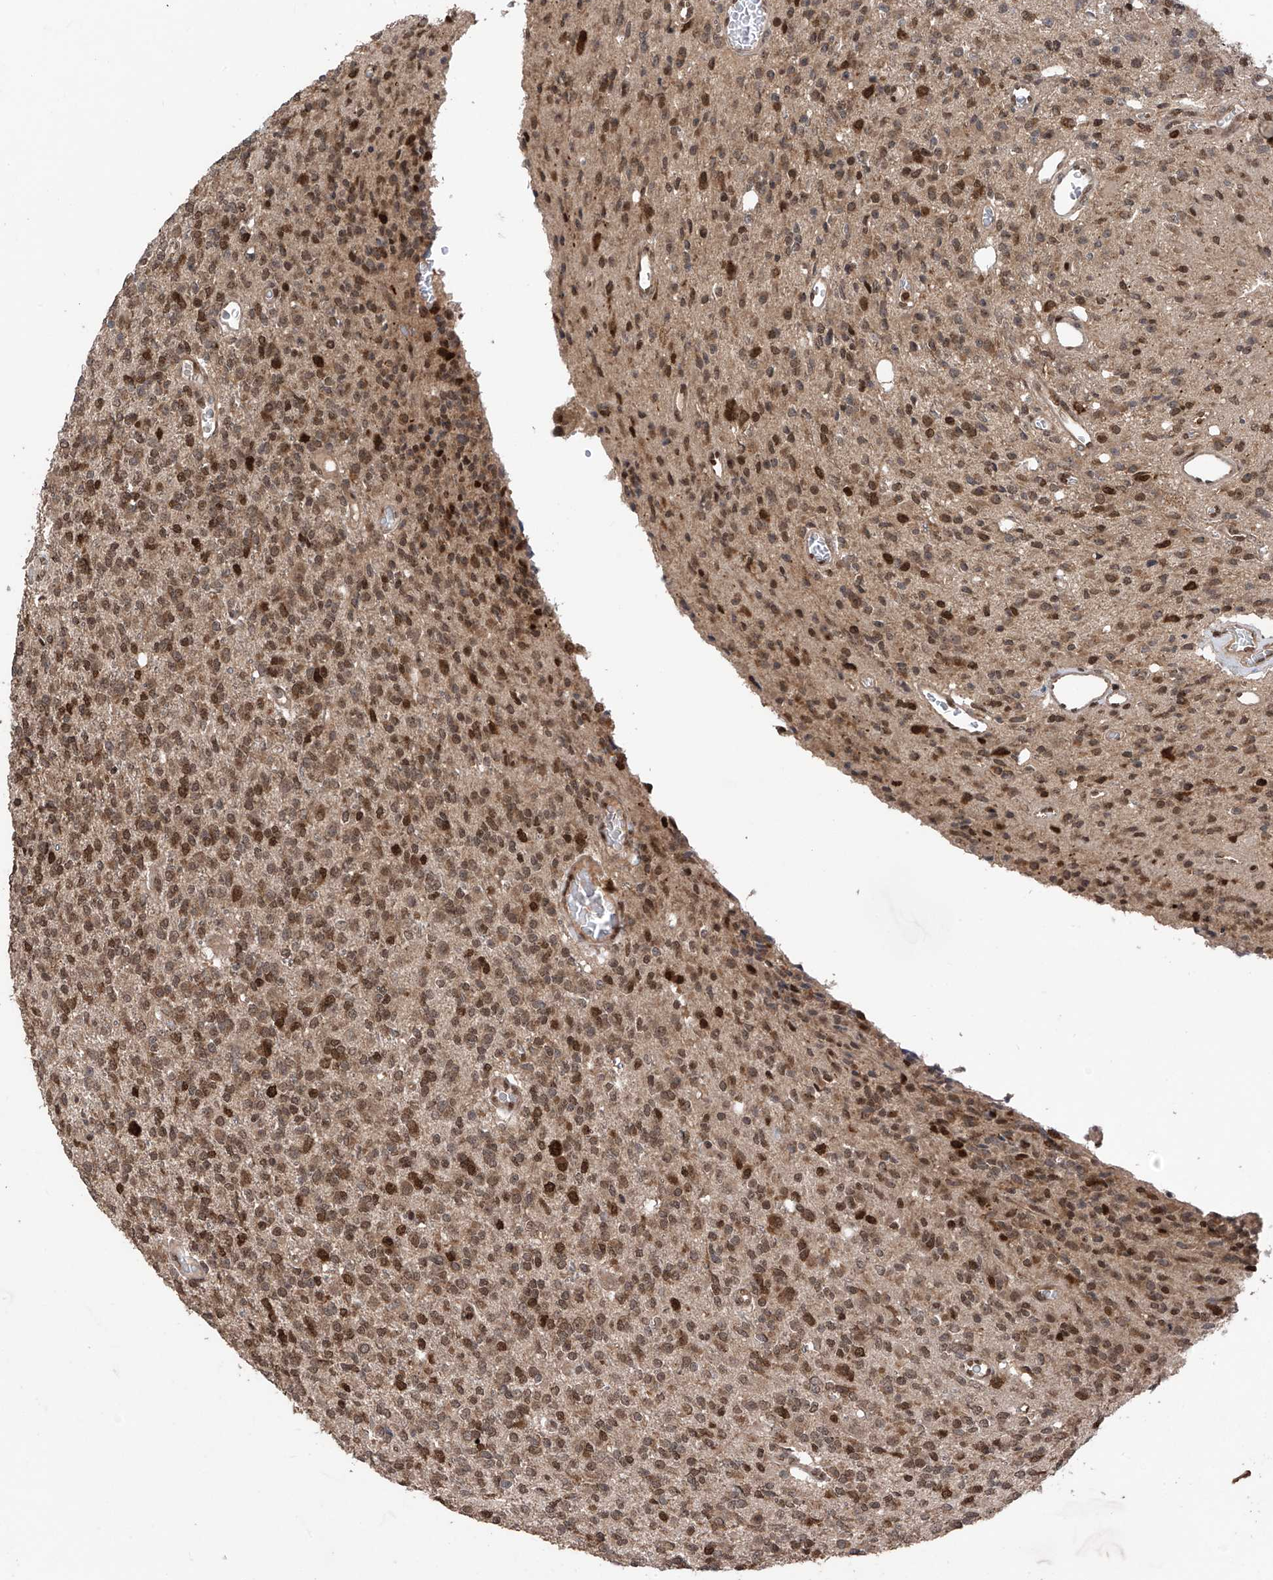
{"staining": {"intensity": "moderate", "quantity": ">75%", "location": "nuclear"}, "tissue": "glioma", "cell_type": "Tumor cells", "image_type": "cancer", "snomed": [{"axis": "morphology", "description": "Glioma, malignant, High grade"}, {"axis": "topography", "description": "Brain"}], "caption": "Immunohistochemistry (IHC) photomicrograph of human high-grade glioma (malignant) stained for a protein (brown), which displays medium levels of moderate nuclear positivity in approximately >75% of tumor cells.", "gene": "DNAJC9", "patient": {"sex": "male", "age": 34}}